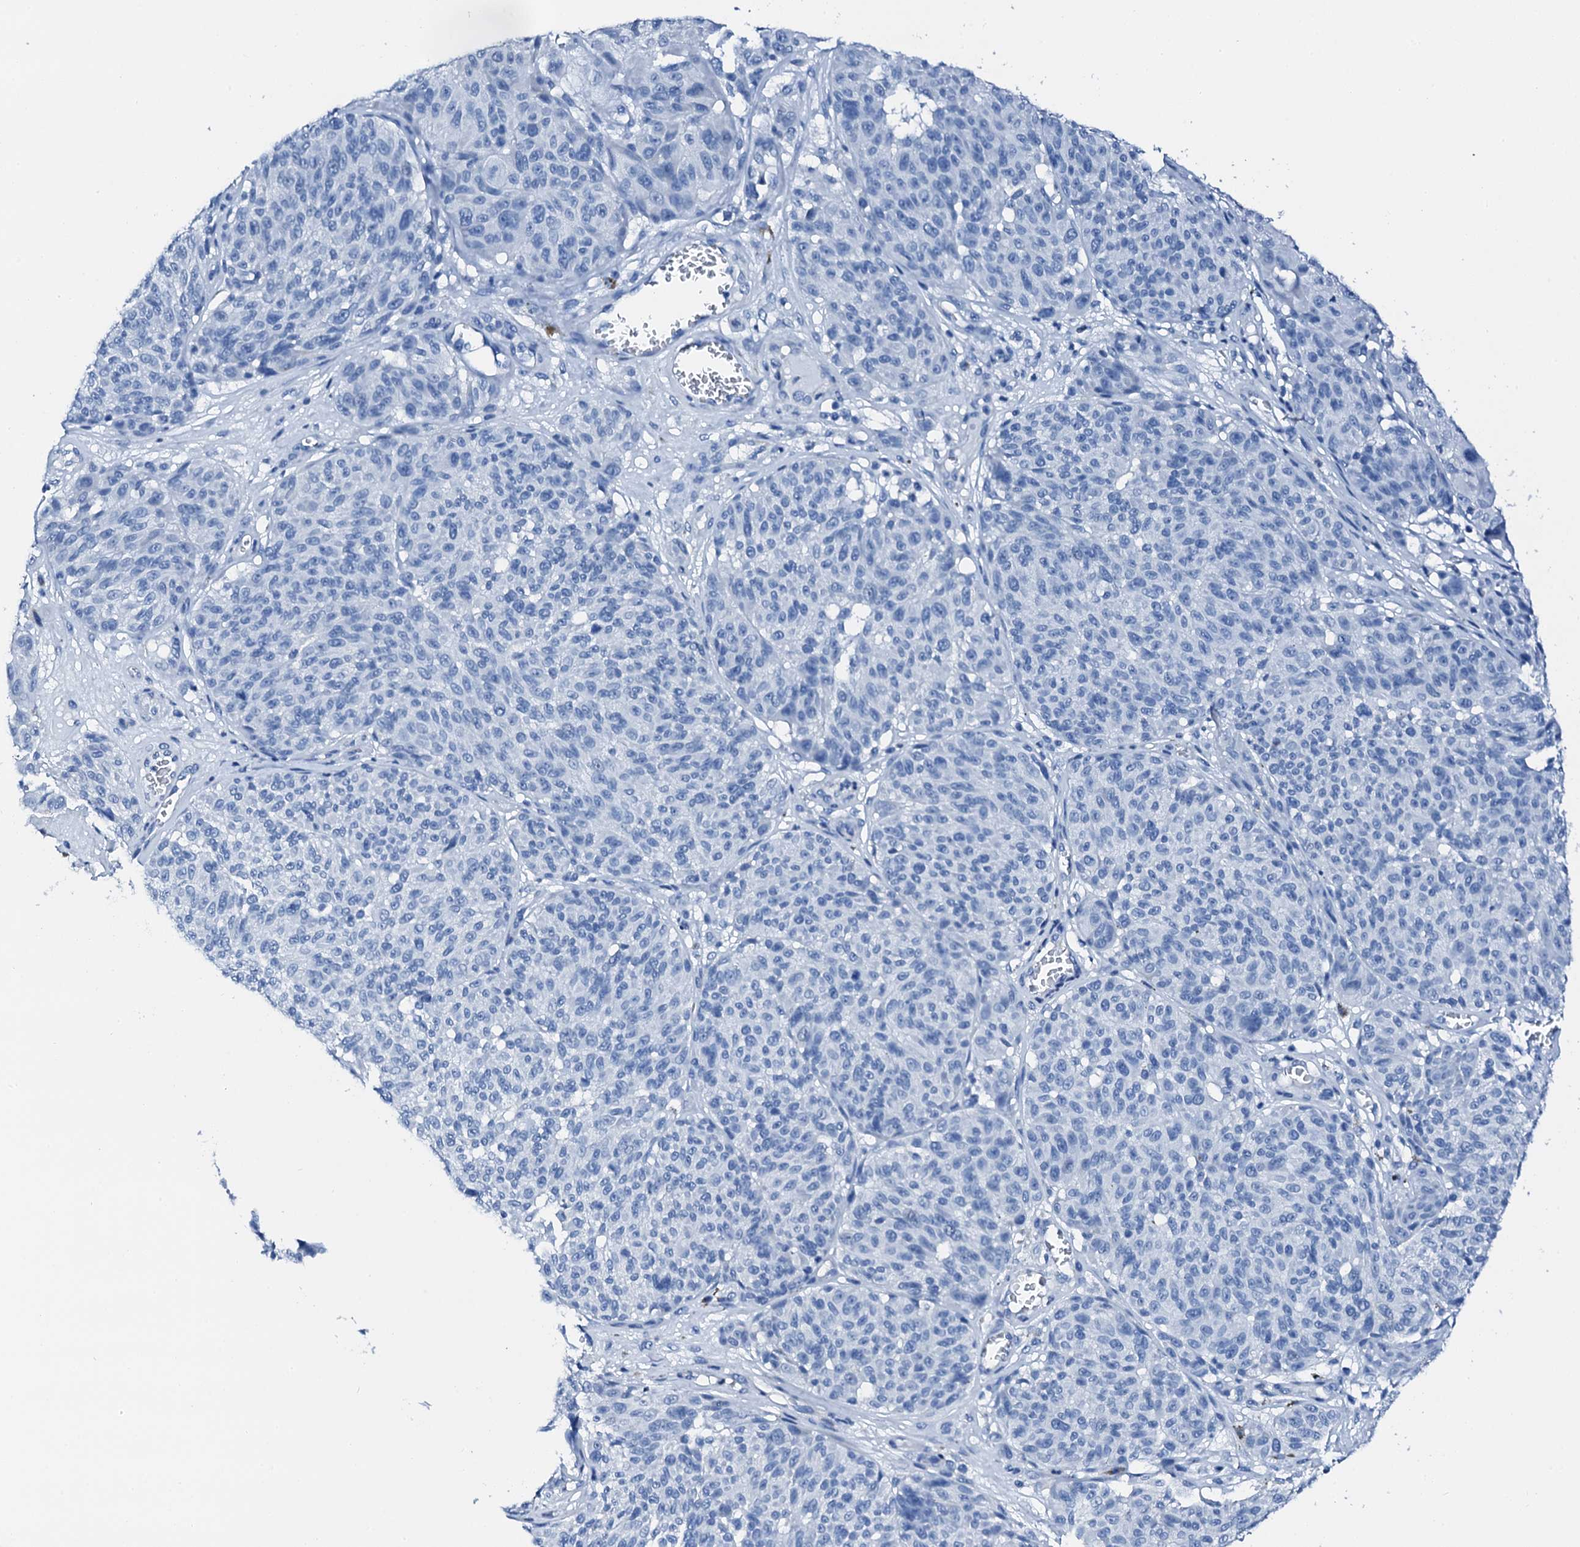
{"staining": {"intensity": "negative", "quantity": "none", "location": "none"}, "tissue": "melanoma", "cell_type": "Tumor cells", "image_type": "cancer", "snomed": [{"axis": "morphology", "description": "Malignant melanoma, NOS"}, {"axis": "topography", "description": "Skin"}], "caption": "The histopathology image reveals no significant staining in tumor cells of malignant melanoma.", "gene": "PTH", "patient": {"sex": "male", "age": 83}}